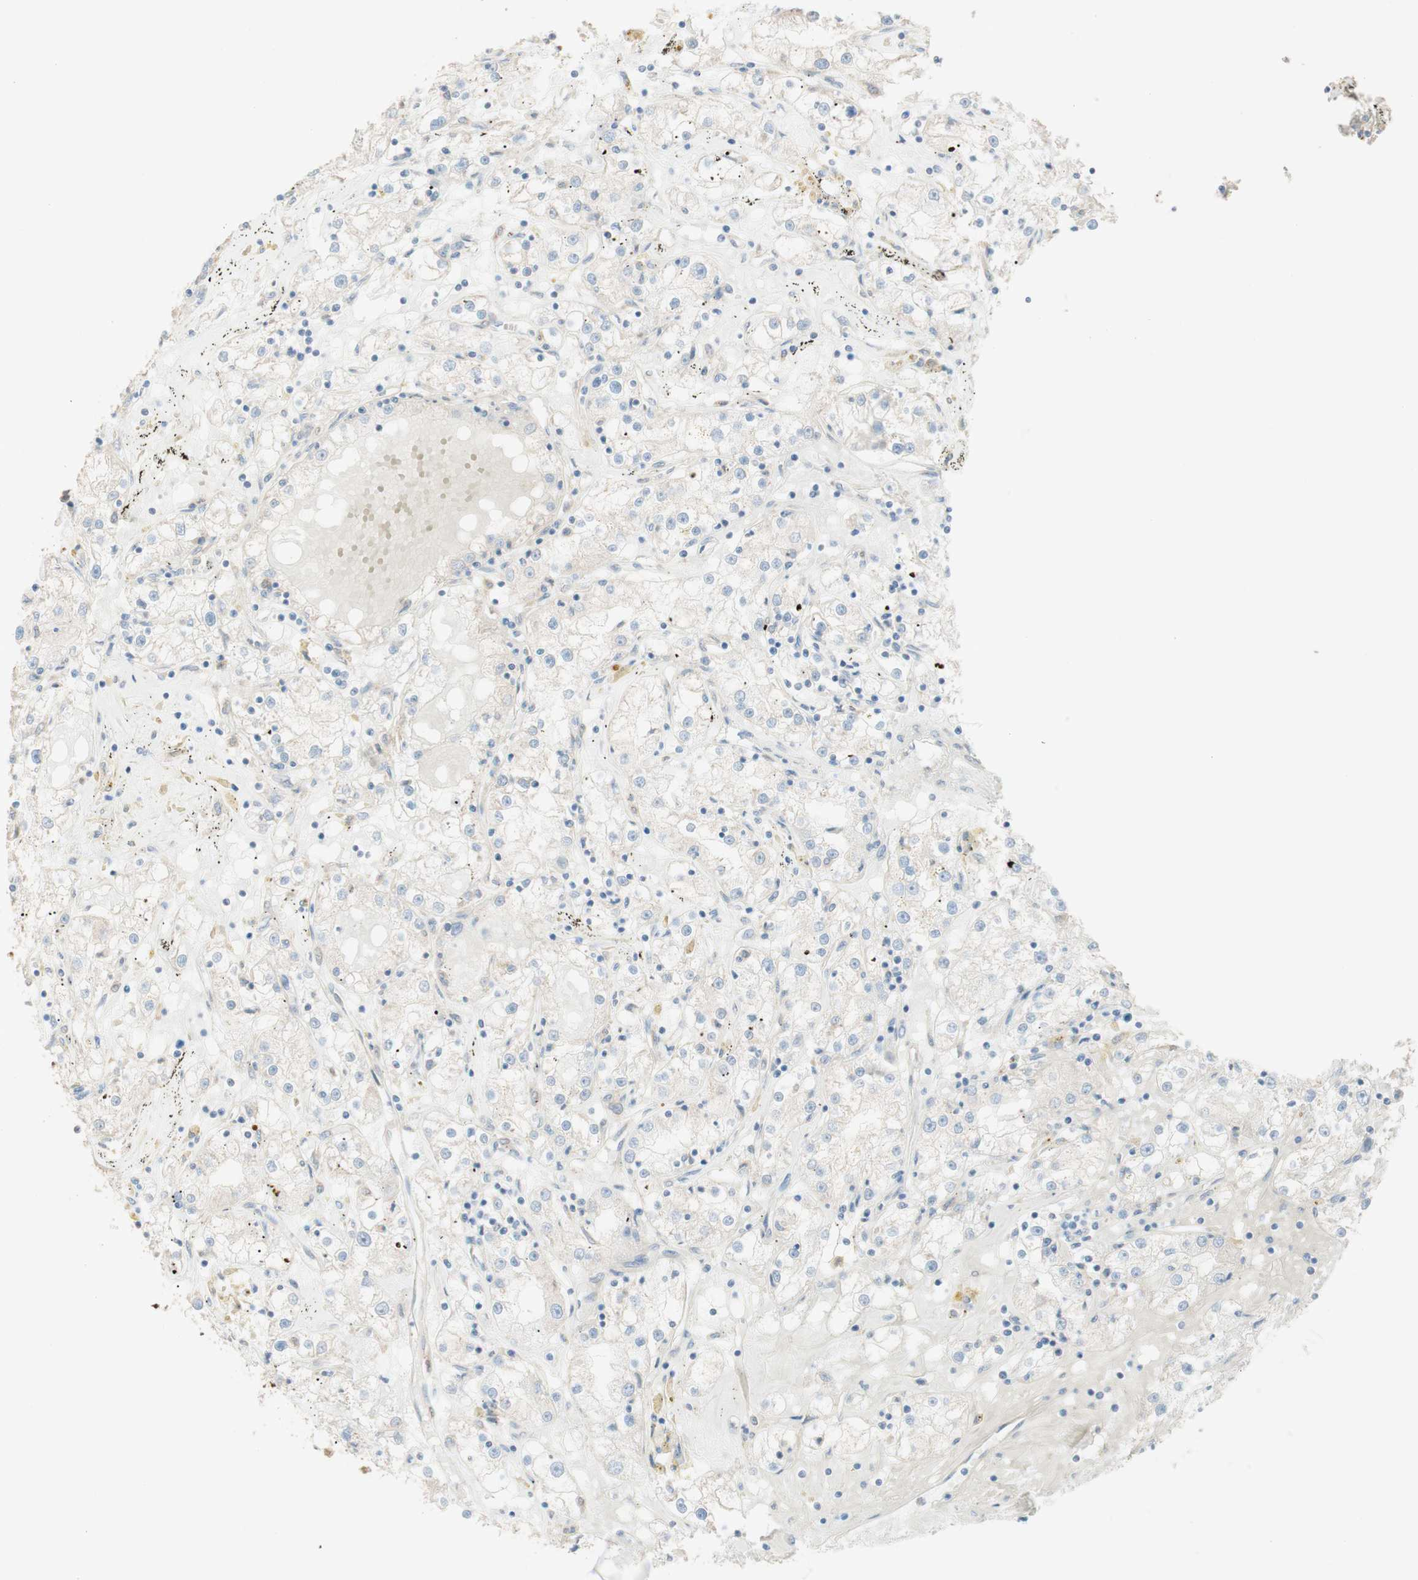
{"staining": {"intensity": "negative", "quantity": "none", "location": "none"}, "tissue": "renal cancer", "cell_type": "Tumor cells", "image_type": "cancer", "snomed": [{"axis": "morphology", "description": "Adenocarcinoma, NOS"}, {"axis": "topography", "description": "Kidney"}], "caption": "A micrograph of human renal cancer (adenocarcinoma) is negative for staining in tumor cells. The staining is performed using DAB (3,3'-diaminobenzidine) brown chromogen with nuclei counter-stained in using hematoxylin.", "gene": "COMT", "patient": {"sex": "male", "age": 56}}